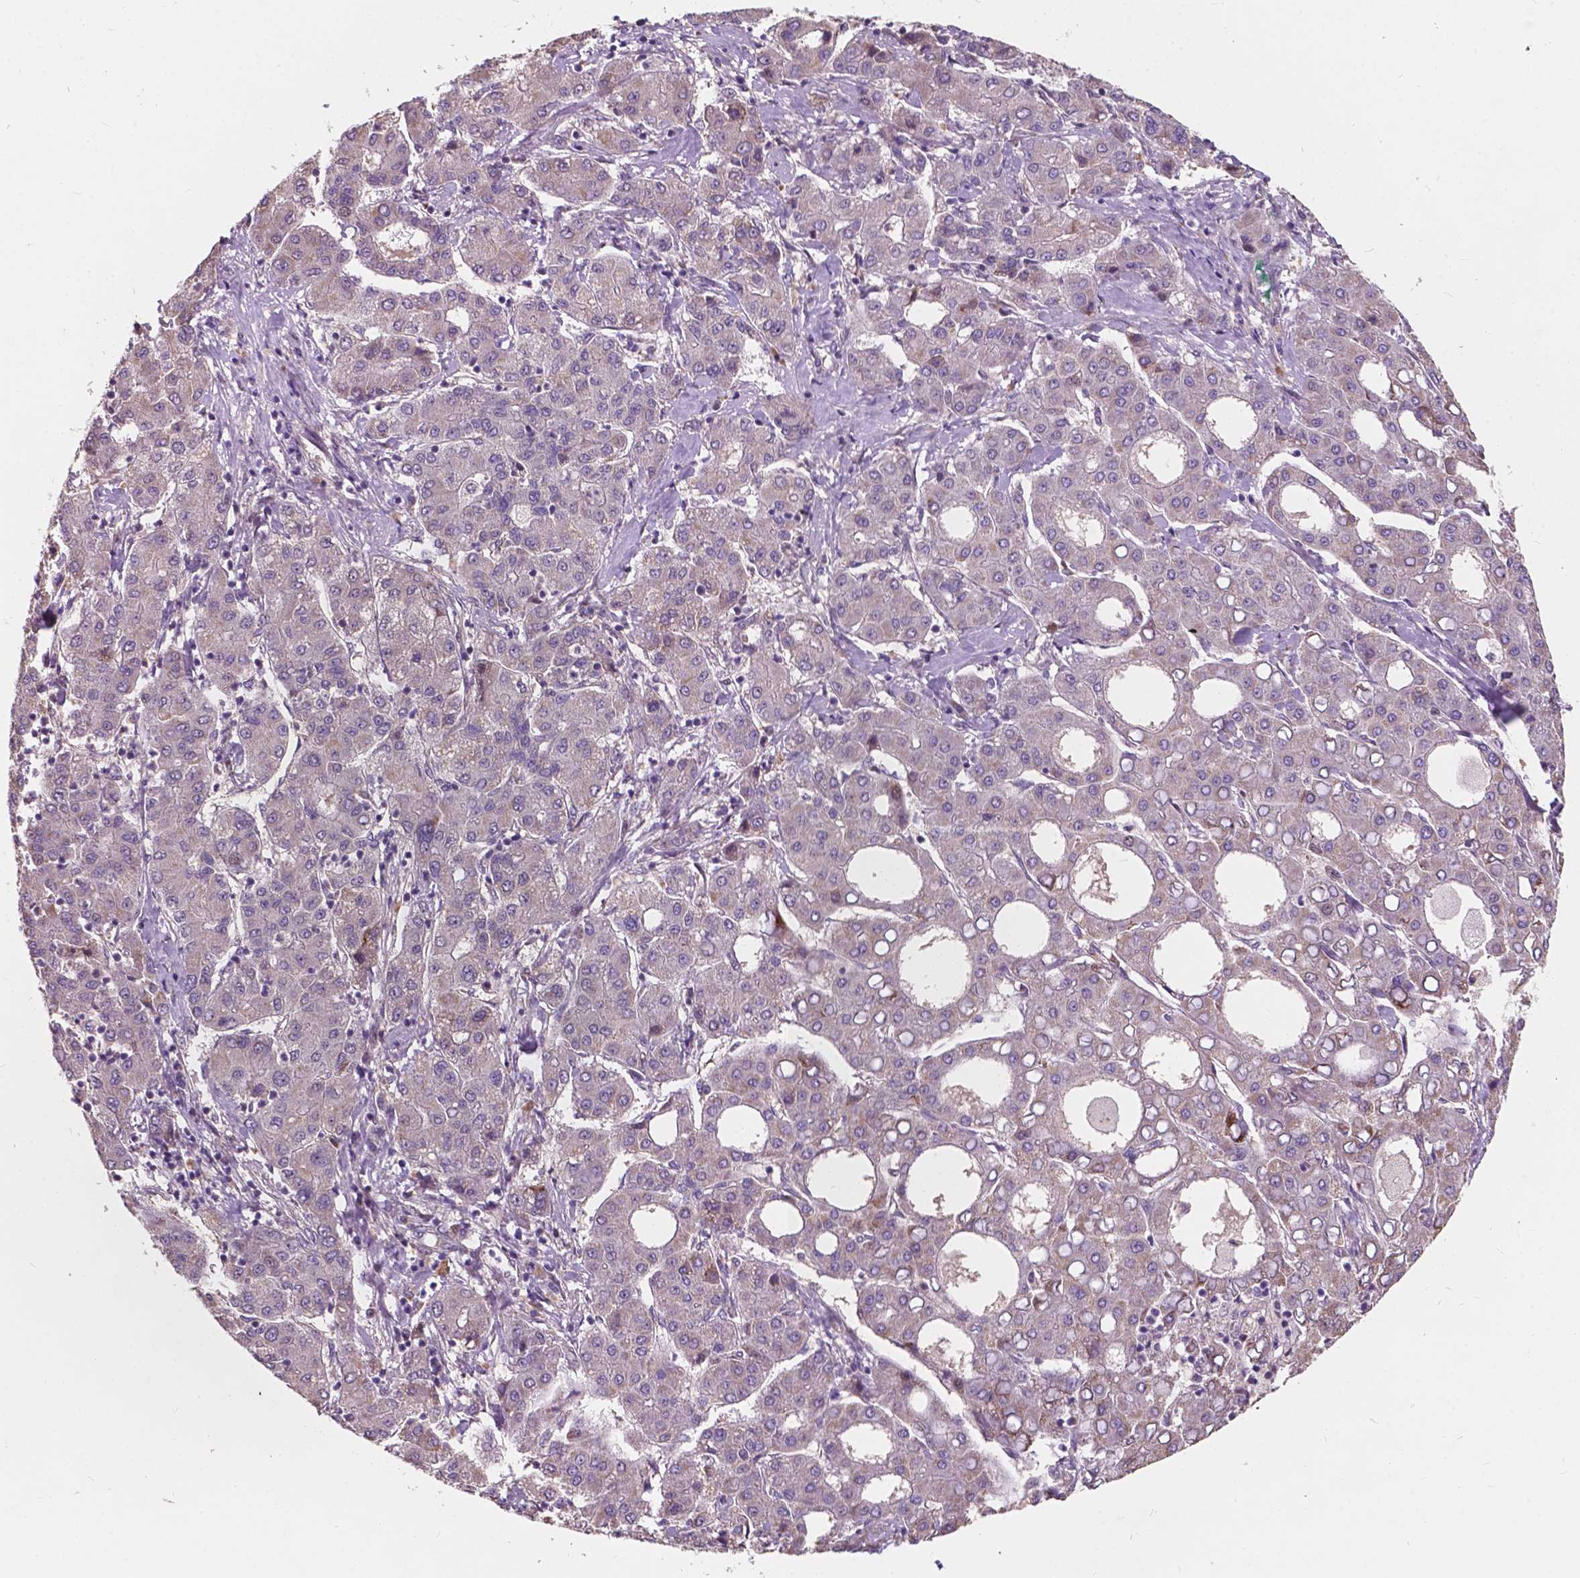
{"staining": {"intensity": "negative", "quantity": "none", "location": "none"}, "tissue": "liver cancer", "cell_type": "Tumor cells", "image_type": "cancer", "snomed": [{"axis": "morphology", "description": "Carcinoma, Hepatocellular, NOS"}, {"axis": "topography", "description": "Liver"}], "caption": "The immunohistochemistry photomicrograph has no significant expression in tumor cells of liver cancer (hepatocellular carcinoma) tissue.", "gene": "DUSP16", "patient": {"sex": "male", "age": 65}}